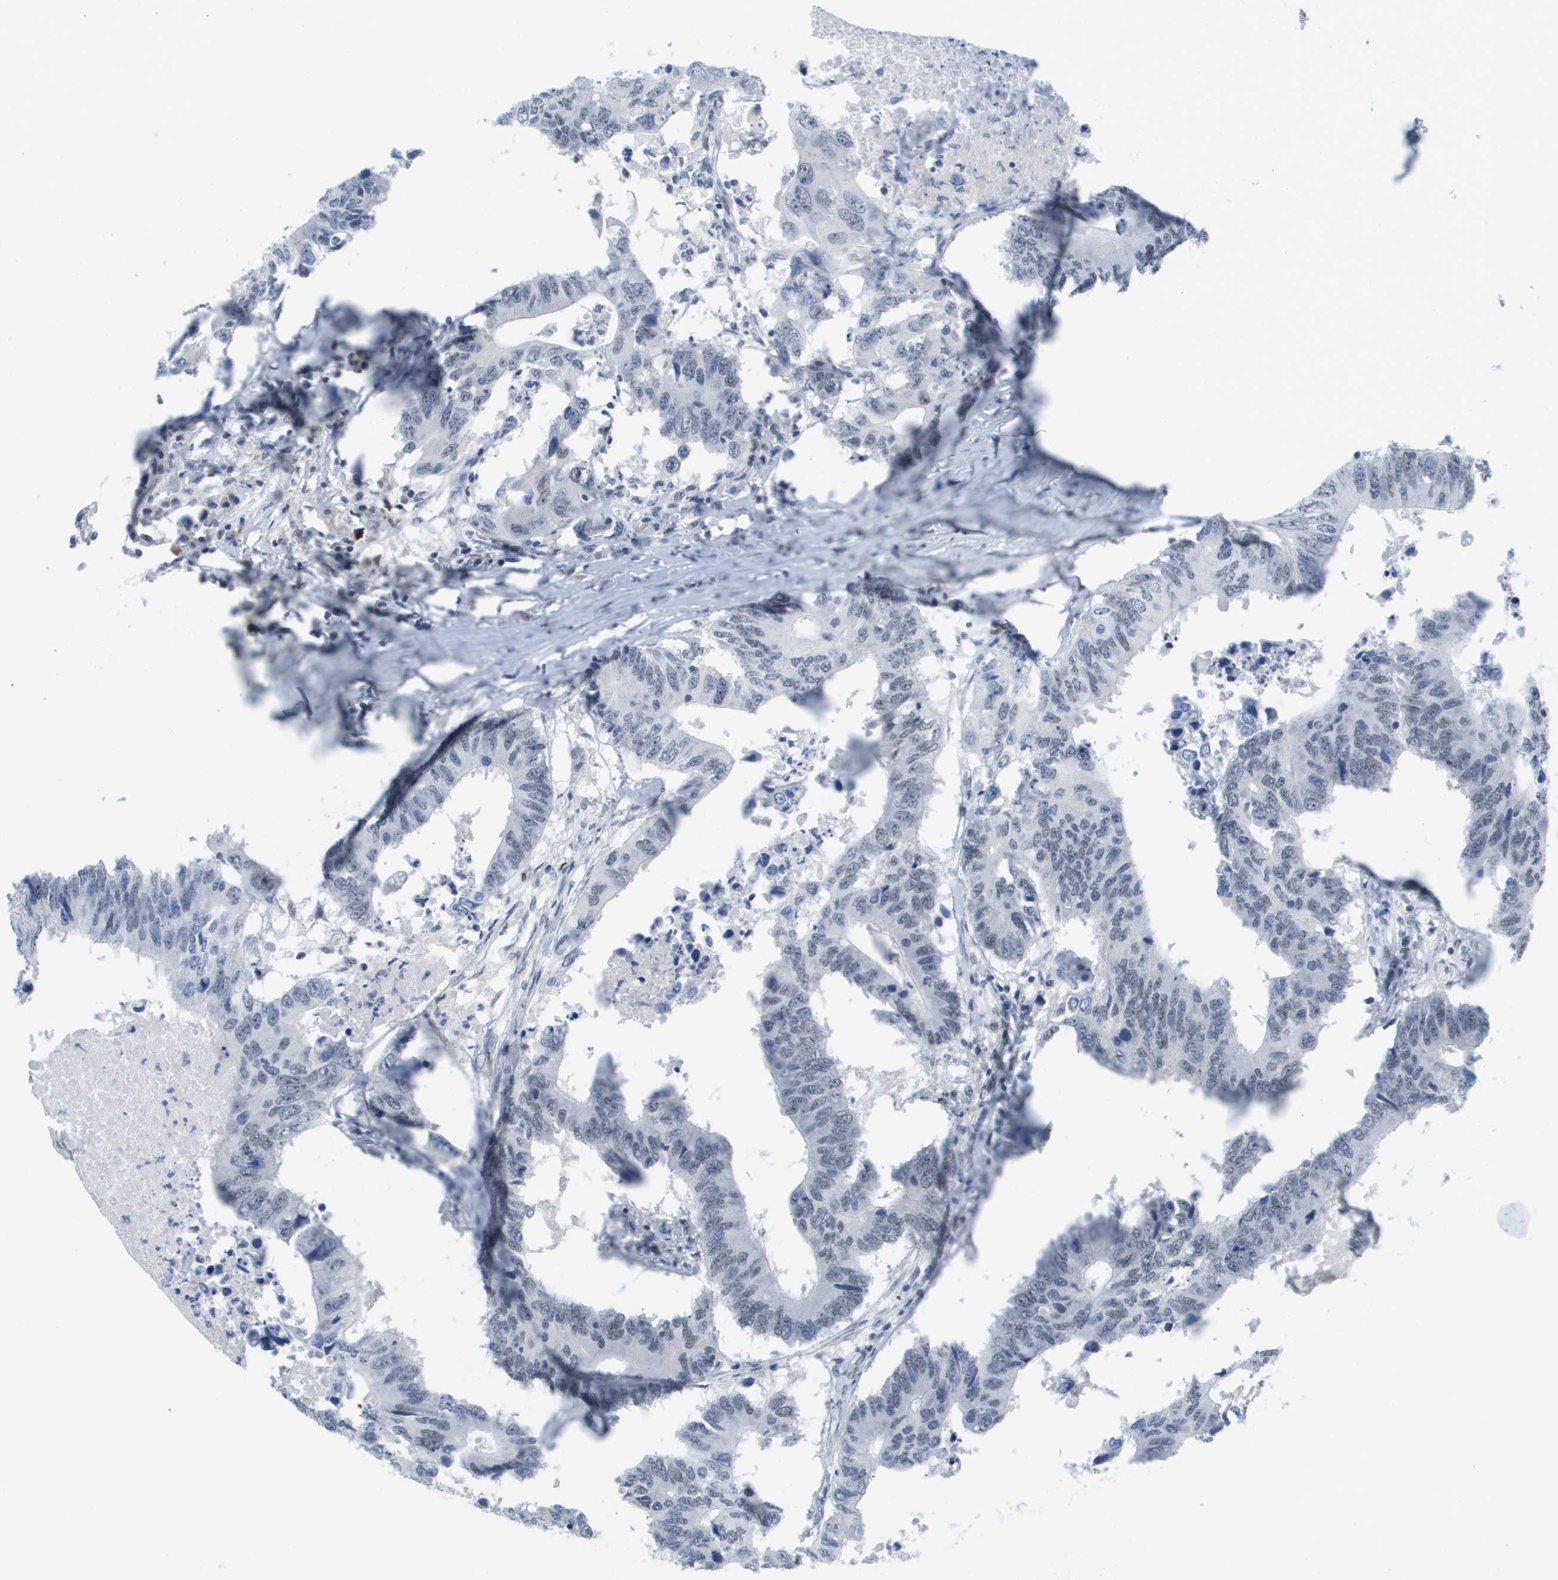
{"staining": {"intensity": "negative", "quantity": "none", "location": "none"}, "tissue": "colorectal cancer", "cell_type": "Tumor cells", "image_type": "cancer", "snomed": [{"axis": "morphology", "description": "Adenocarcinoma, NOS"}, {"axis": "topography", "description": "Colon"}], "caption": "A photomicrograph of human colorectal cancer is negative for staining in tumor cells. The staining is performed using DAB brown chromogen with nuclei counter-stained in using hematoxylin.", "gene": "TP53RK", "patient": {"sex": "male", "age": 71}}